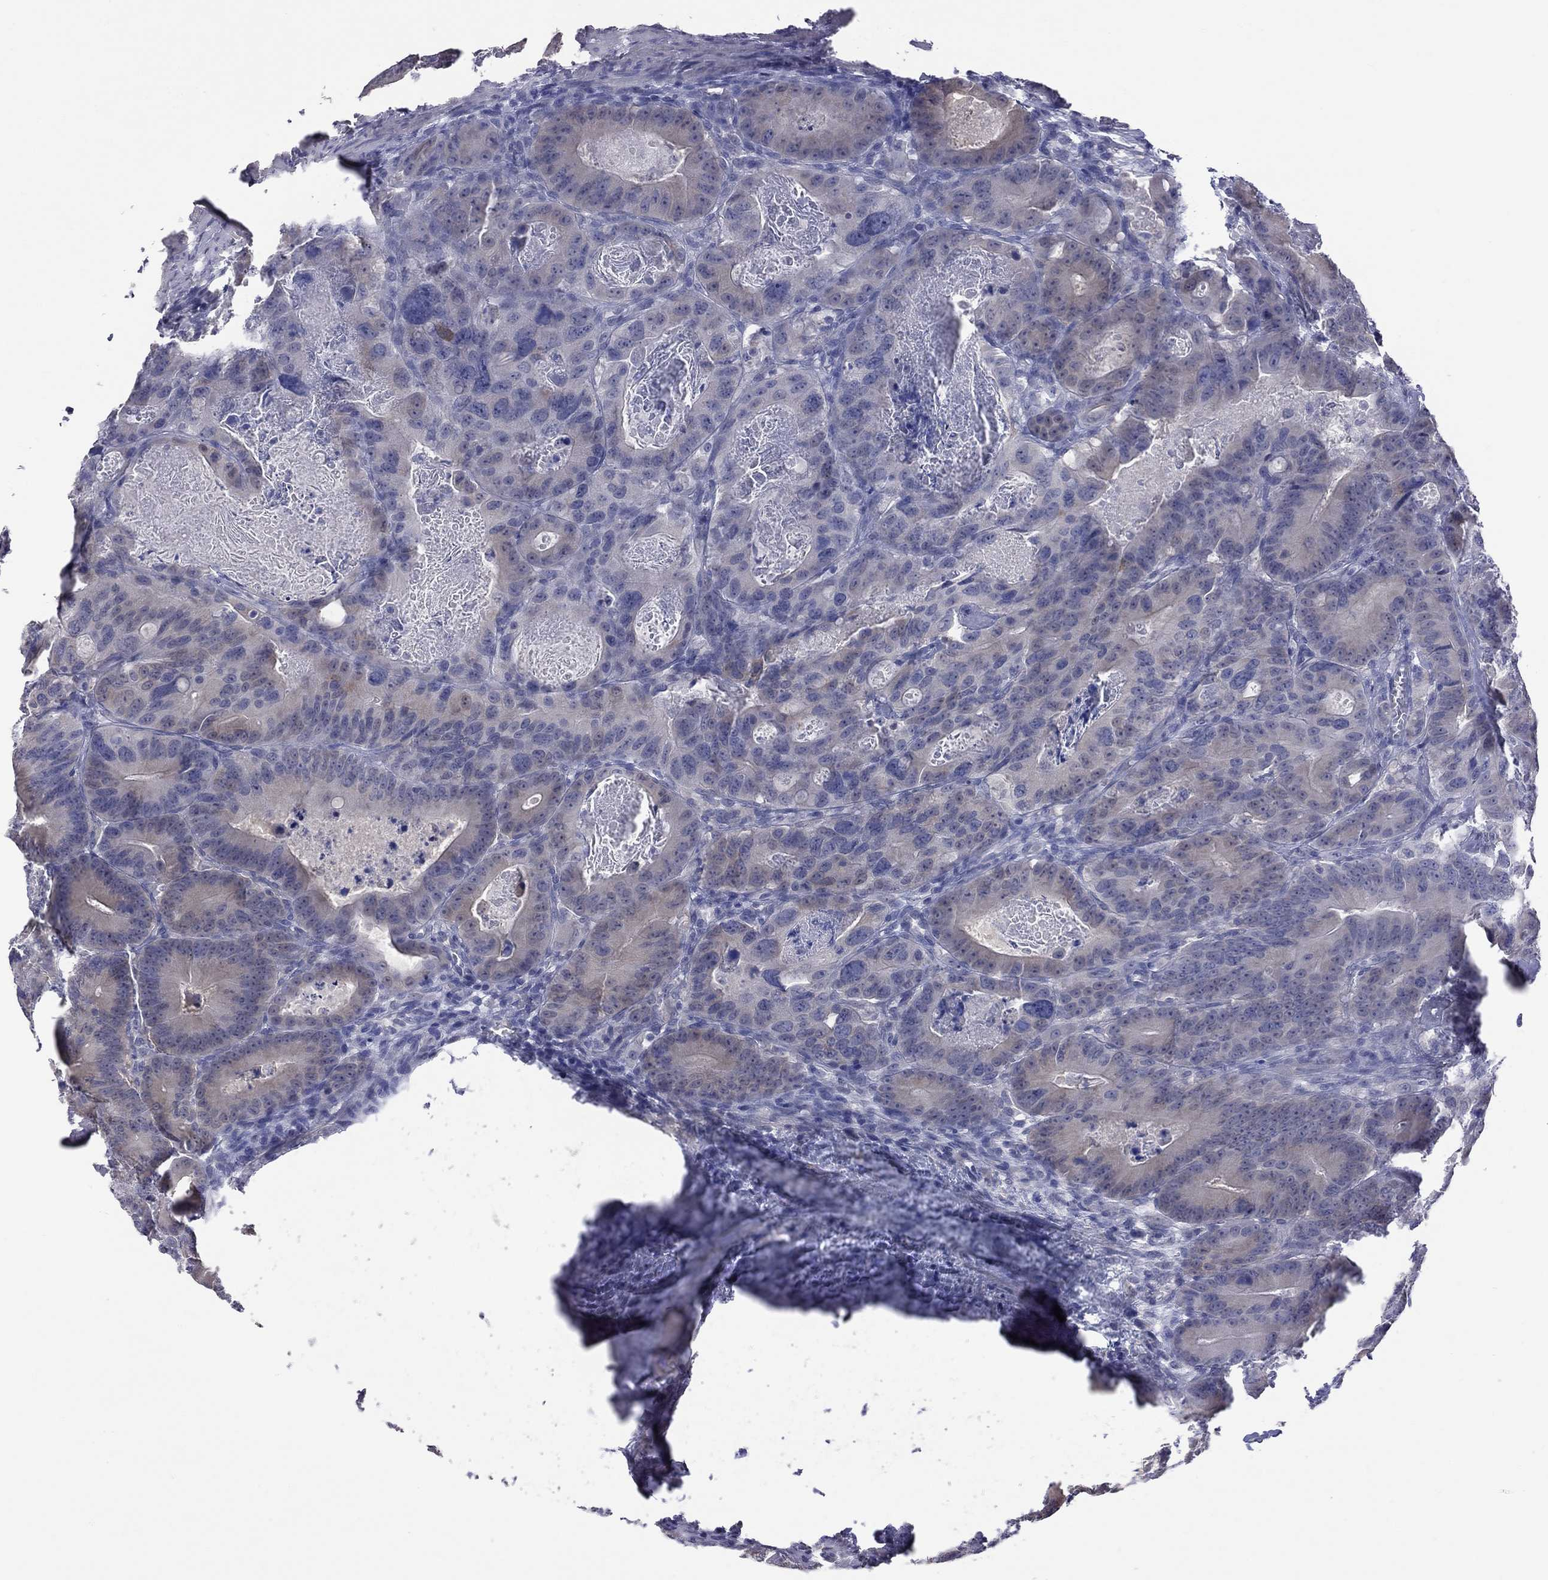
{"staining": {"intensity": "negative", "quantity": "none", "location": "none"}, "tissue": "colorectal cancer", "cell_type": "Tumor cells", "image_type": "cancer", "snomed": [{"axis": "morphology", "description": "Adenocarcinoma, NOS"}, {"axis": "topography", "description": "Rectum"}], "caption": "Histopathology image shows no protein positivity in tumor cells of colorectal cancer tissue. The staining was performed using DAB (3,3'-diaminobenzidine) to visualize the protein expression in brown, while the nuclei were stained in blue with hematoxylin (Magnification: 20x).", "gene": "HYLS1", "patient": {"sex": "male", "age": 64}}